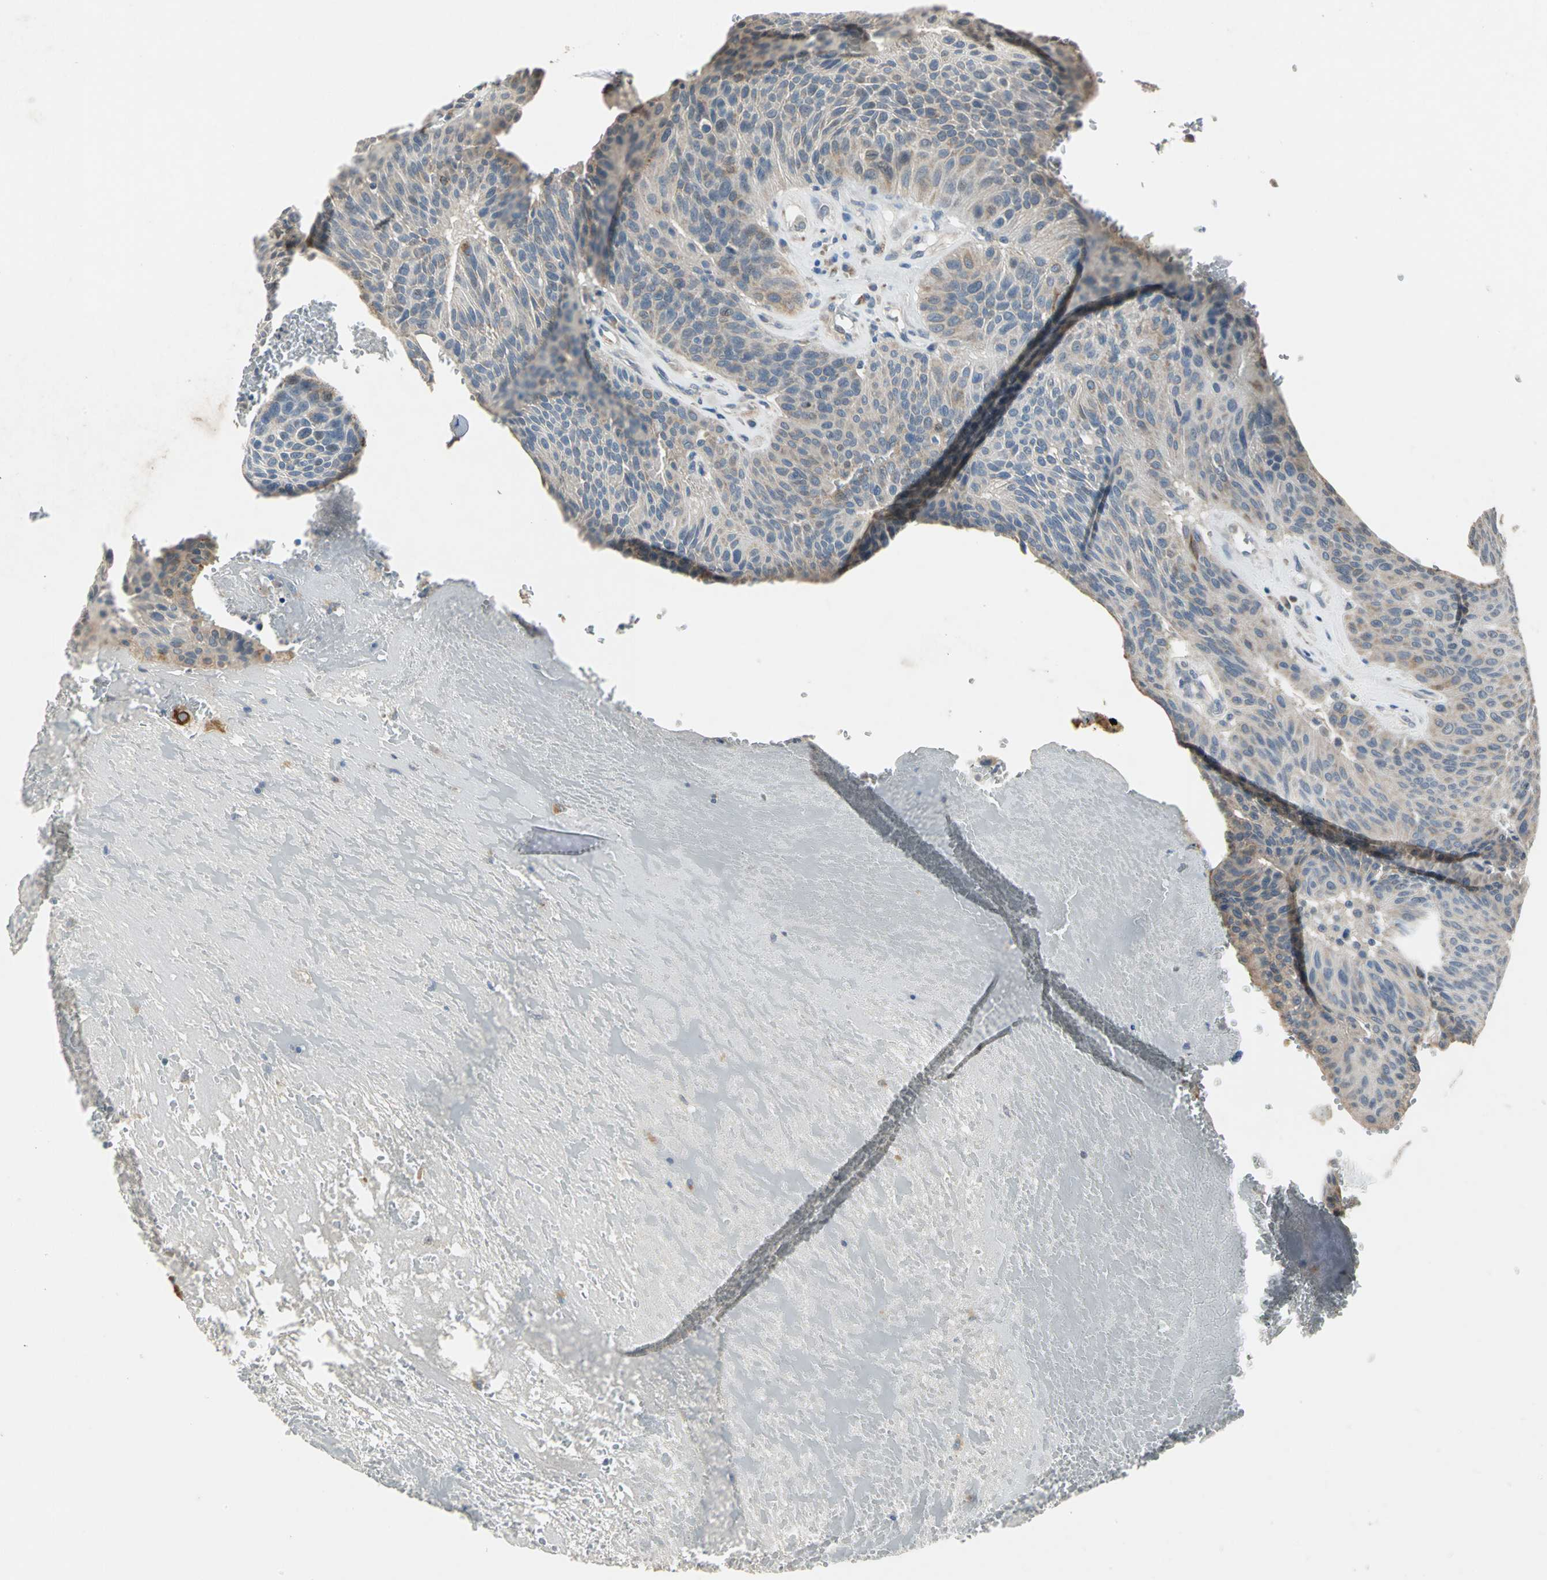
{"staining": {"intensity": "weak", "quantity": ">75%", "location": "cytoplasmic/membranous"}, "tissue": "urothelial cancer", "cell_type": "Tumor cells", "image_type": "cancer", "snomed": [{"axis": "morphology", "description": "Urothelial carcinoma, High grade"}, {"axis": "topography", "description": "Urinary bladder"}], "caption": "This histopathology image shows IHC staining of urothelial carcinoma (high-grade), with low weak cytoplasmic/membranous positivity in approximately >75% of tumor cells.", "gene": "JADE3", "patient": {"sex": "male", "age": 66}}